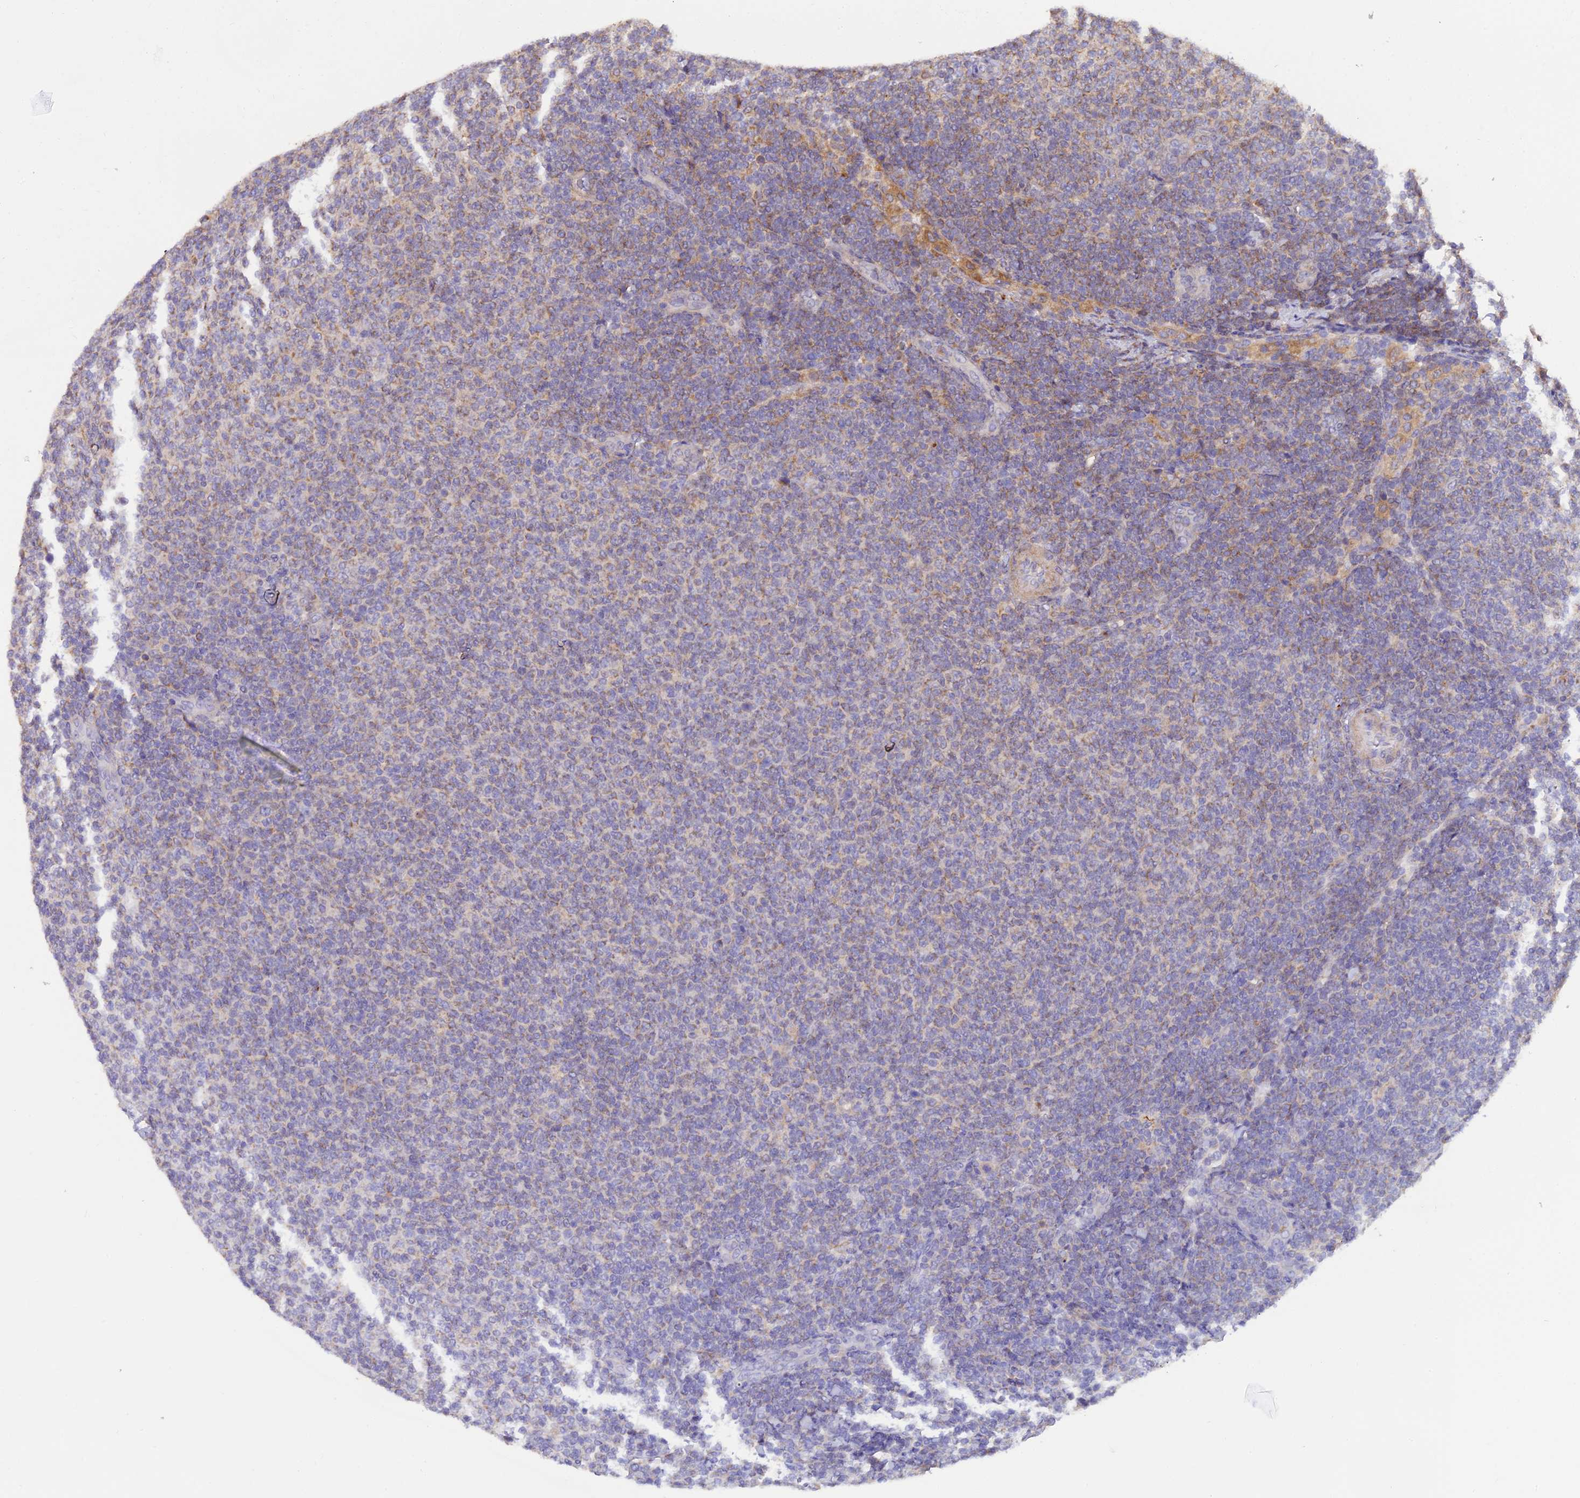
{"staining": {"intensity": "moderate", "quantity": "25%-75%", "location": "cytoplasmic/membranous"}, "tissue": "lymphoma", "cell_type": "Tumor cells", "image_type": "cancer", "snomed": [{"axis": "morphology", "description": "Malignant lymphoma, non-Hodgkin's type, Low grade"}, {"axis": "topography", "description": "Lymph node"}], "caption": "This is a histology image of immunohistochemistry staining of malignant lymphoma, non-Hodgkin's type (low-grade), which shows moderate expression in the cytoplasmic/membranous of tumor cells.", "gene": "ARL8B", "patient": {"sex": "male", "age": 66}}